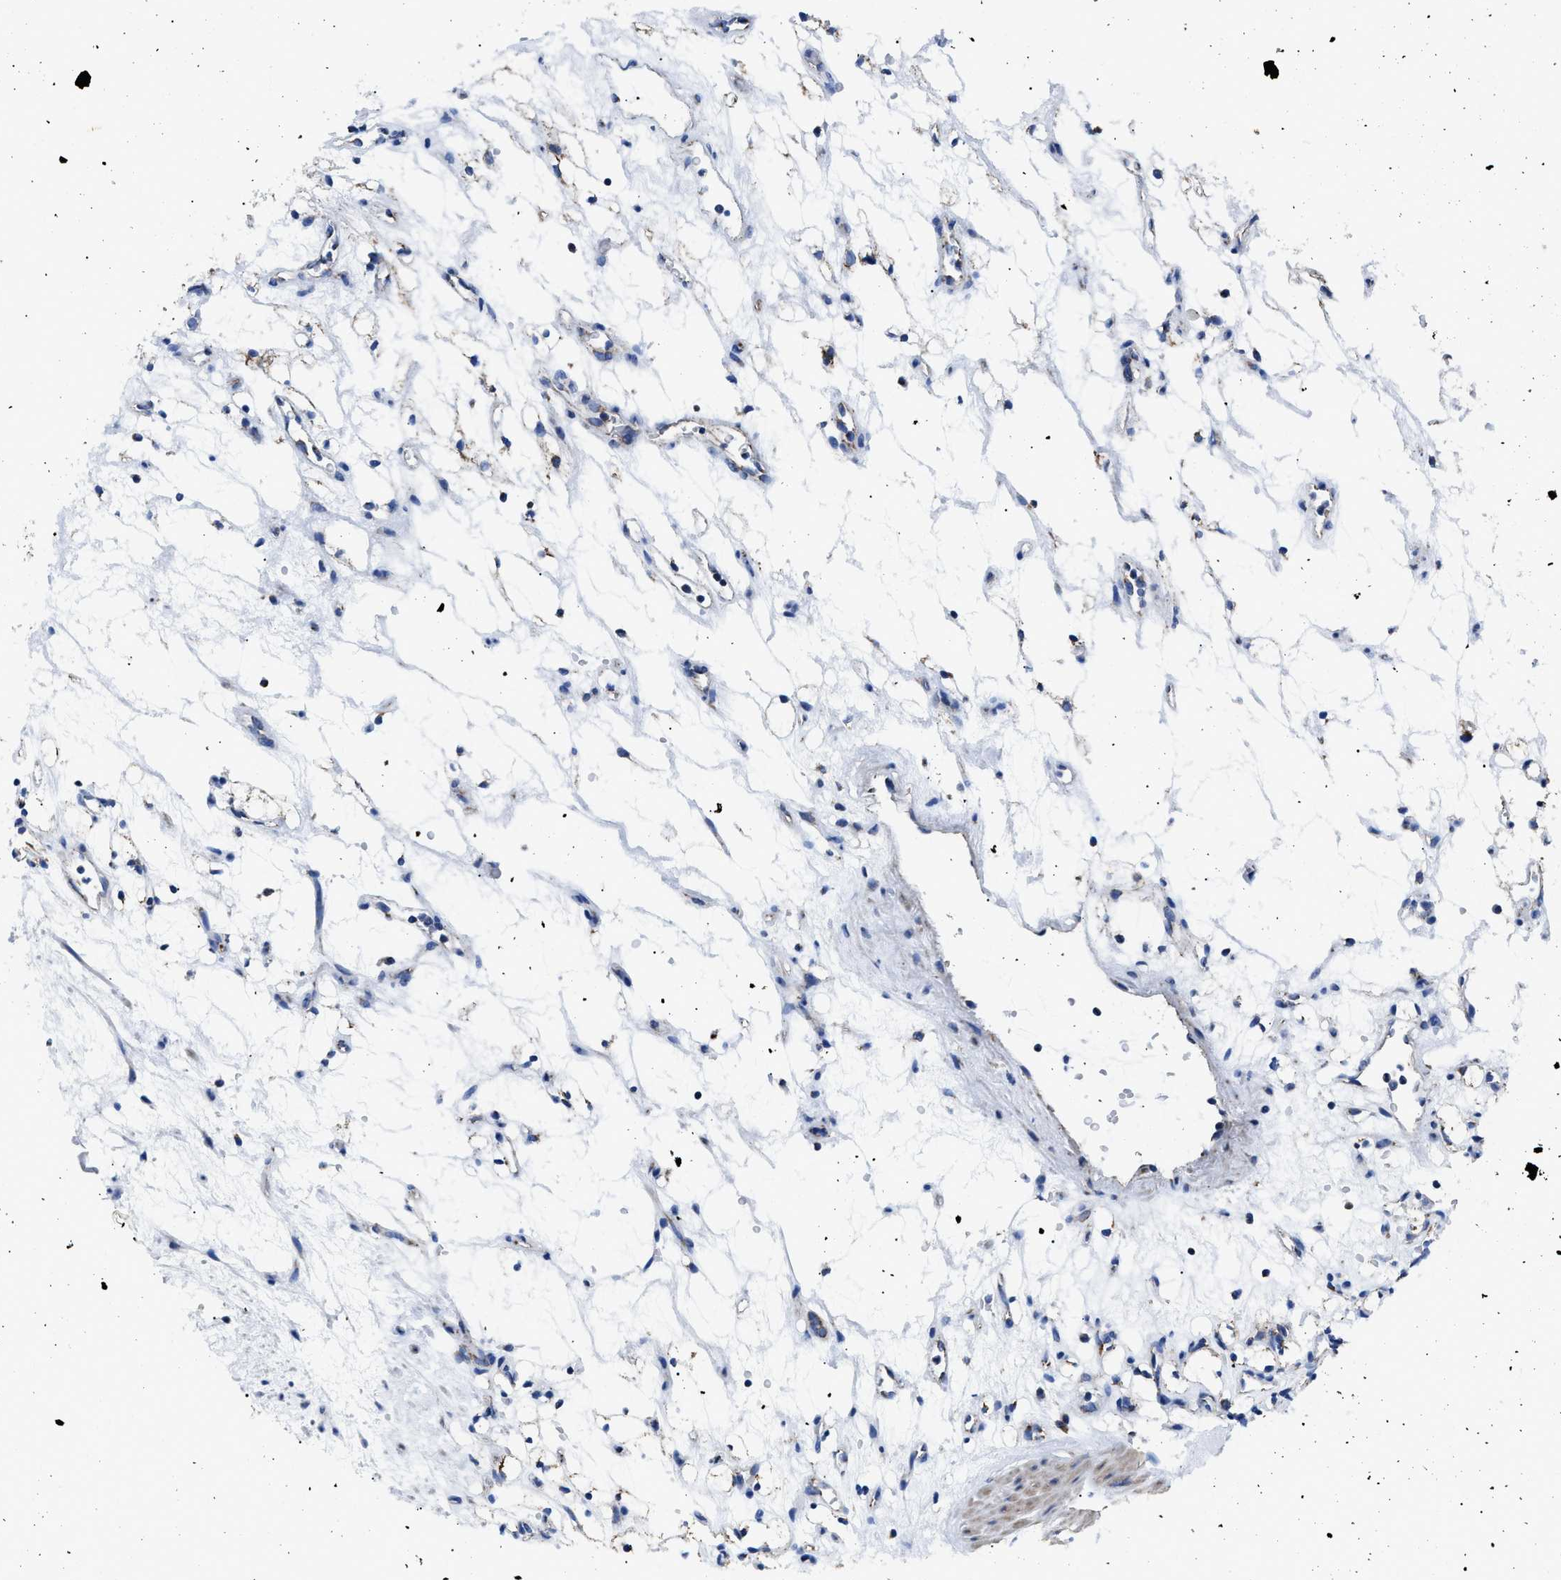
{"staining": {"intensity": "negative", "quantity": "none", "location": "none"}, "tissue": "renal cancer", "cell_type": "Tumor cells", "image_type": "cancer", "snomed": [{"axis": "morphology", "description": "Adenocarcinoma, NOS"}, {"axis": "topography", "description": "Kidney"}], "caption": "Tumor cells show no significant protein expression in renal cancer. The staining was performed using DAB (3,3'-diaminobenzidine) to visualize the protein expression in brown, while the nuclei were stained in blue with hematoxylin (Magnification: 20x).", "gene": "PHB2", "patient": {"sex": "female", "age": 60}}